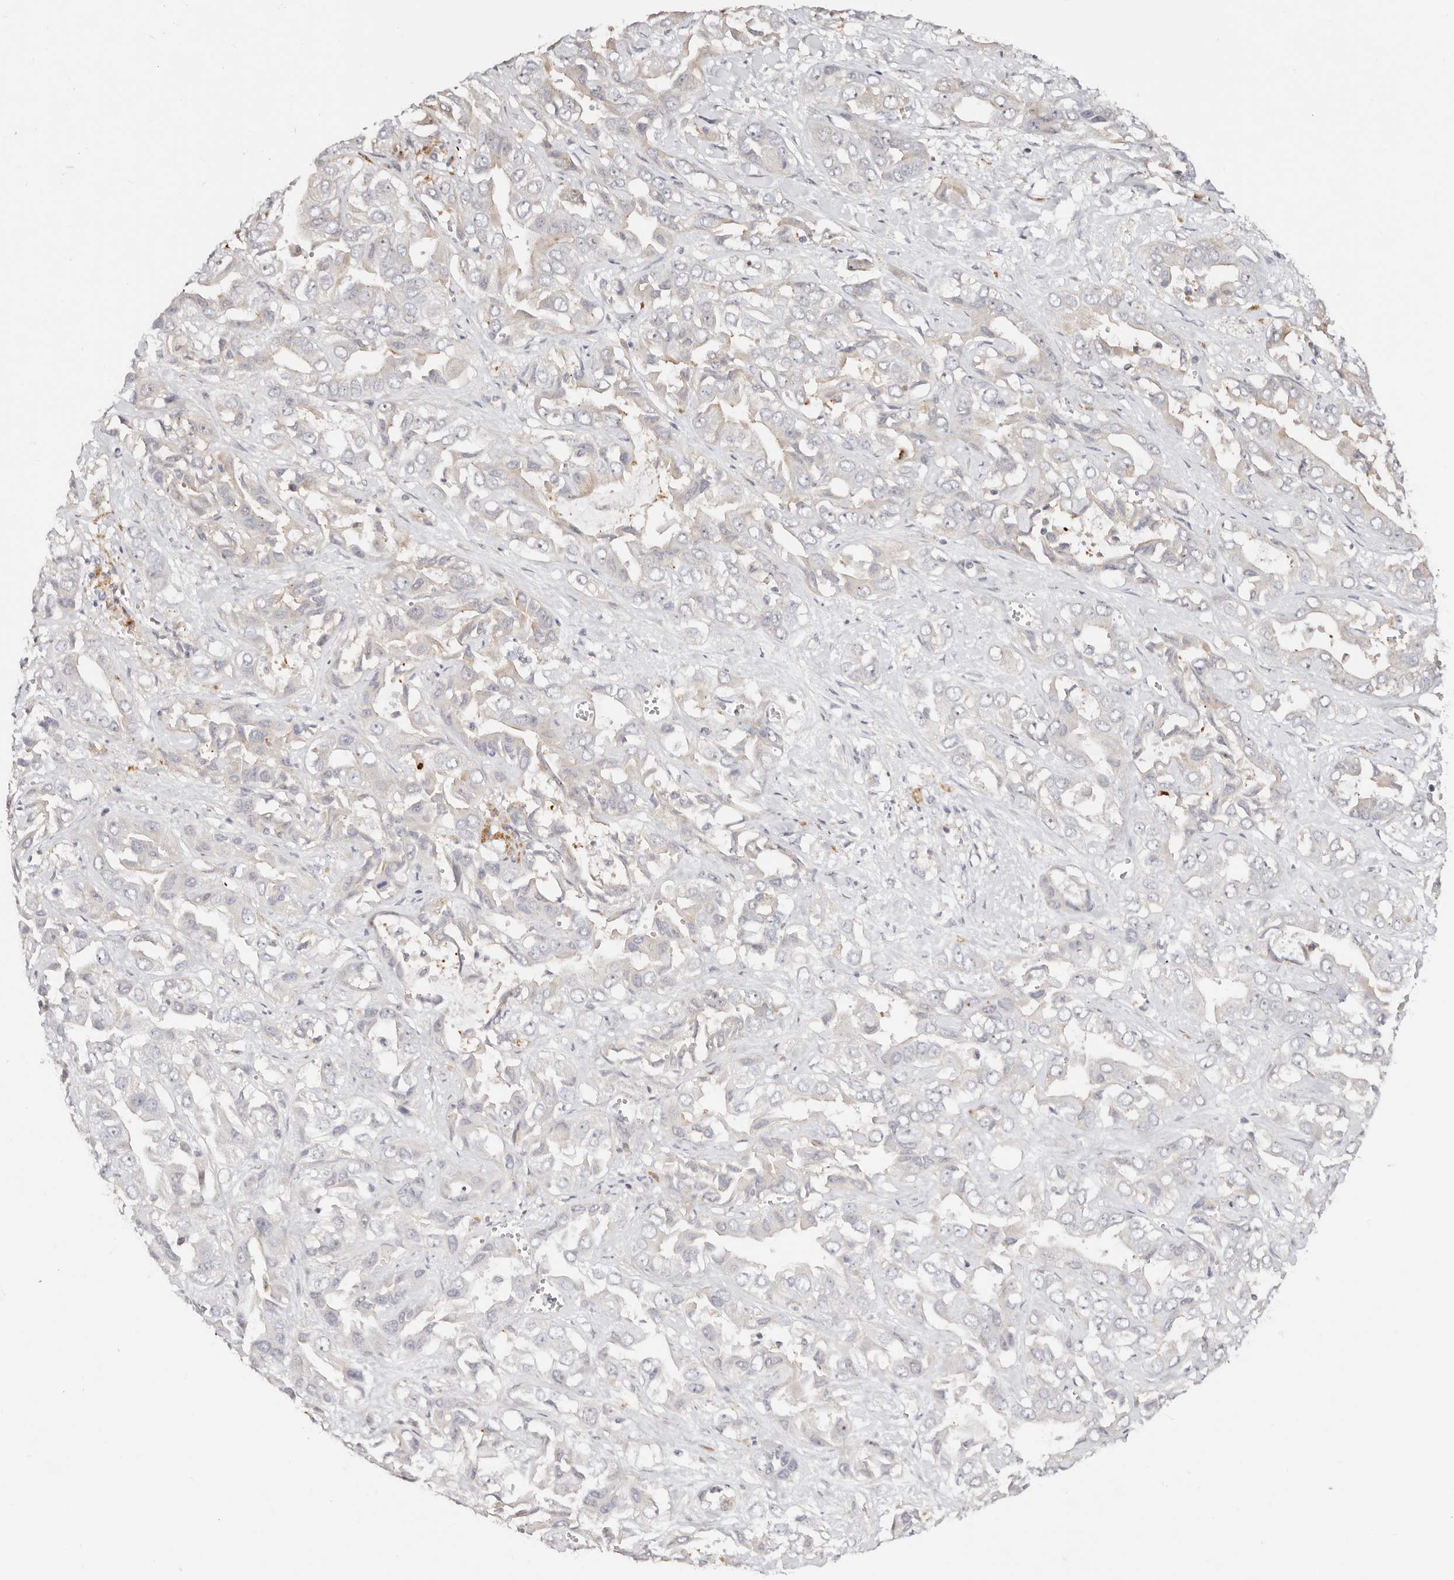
{"staining": {"intensity": "negative", "quantity": "none", "location": "none"}, "tissue": "liver cancer", "cell_type": "Tumor cells", "image_type": "cancer", "snomed": [{"axis": "morphology", "description": "Cholangiocarcinoma"}, {"axis": "topography", "description": "Liver"}], "caption": "Tumor cells are negative for protein expression in human cholangiocarcinoma (liver).", "gene": "ODF2L", "patient": {"sex": "female", "age": 52}}